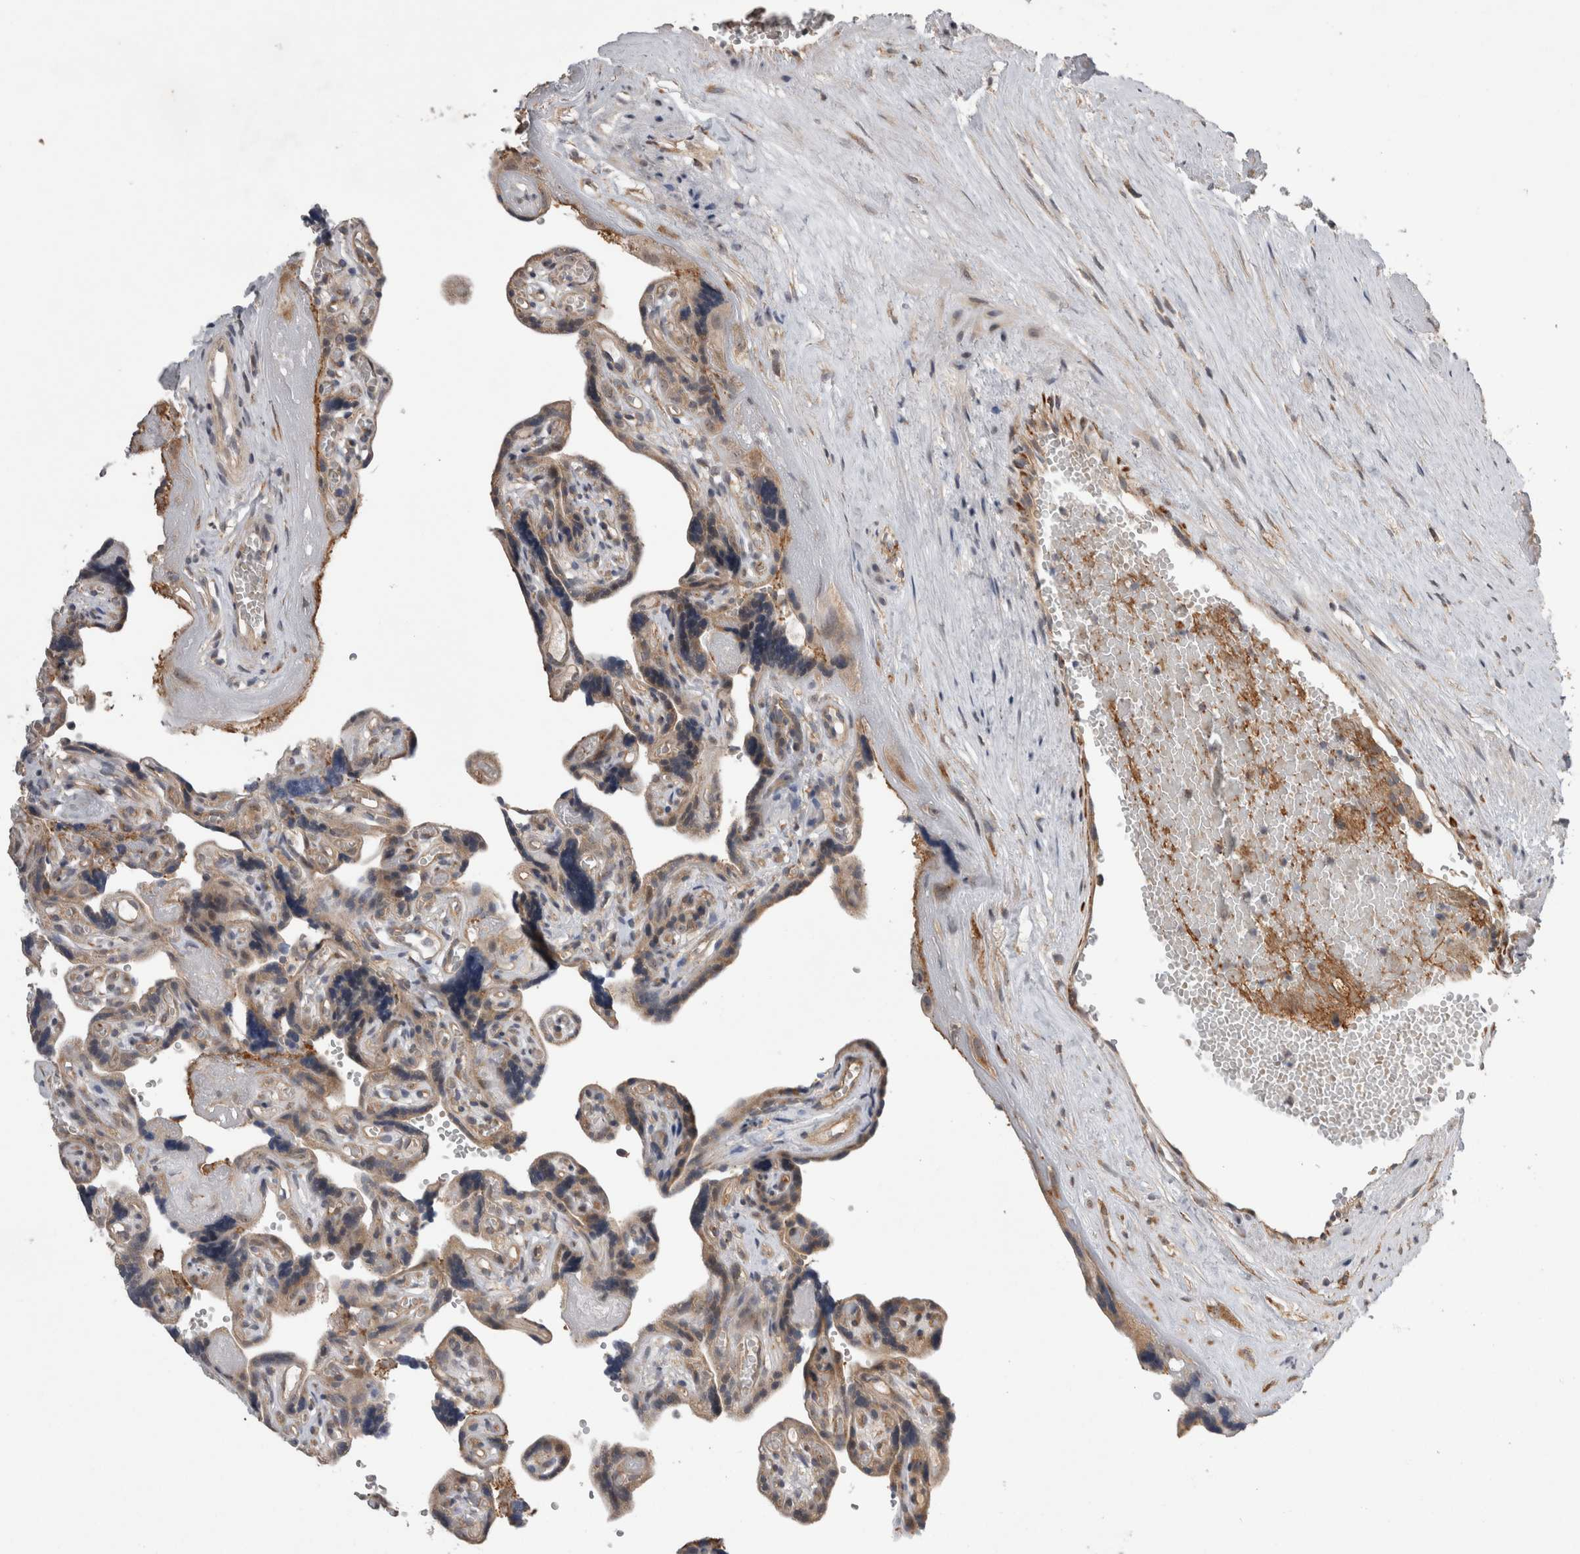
{"staining": {"intensity": "weak", "quantity": ">75%", "location": "cytoplasmic/membranous"}, "tissue": "placenta", "cell_type": "Trophoblastic cells", "image_type": "normal", "snomed": [{"axis": "morphology", "description": "Normal tissue, NOS"}, {"axis": "topography", "description": "Placenta"}], "caption": "A micrograph showing weak cytoplasmic/membranous positivity in about >75% of trophoblastic cells in normal placenta, as visualized by brown immunohistochemical staining.", "gene": "ARHGAP29", "patient": {"sex": "female", "age": 30}}